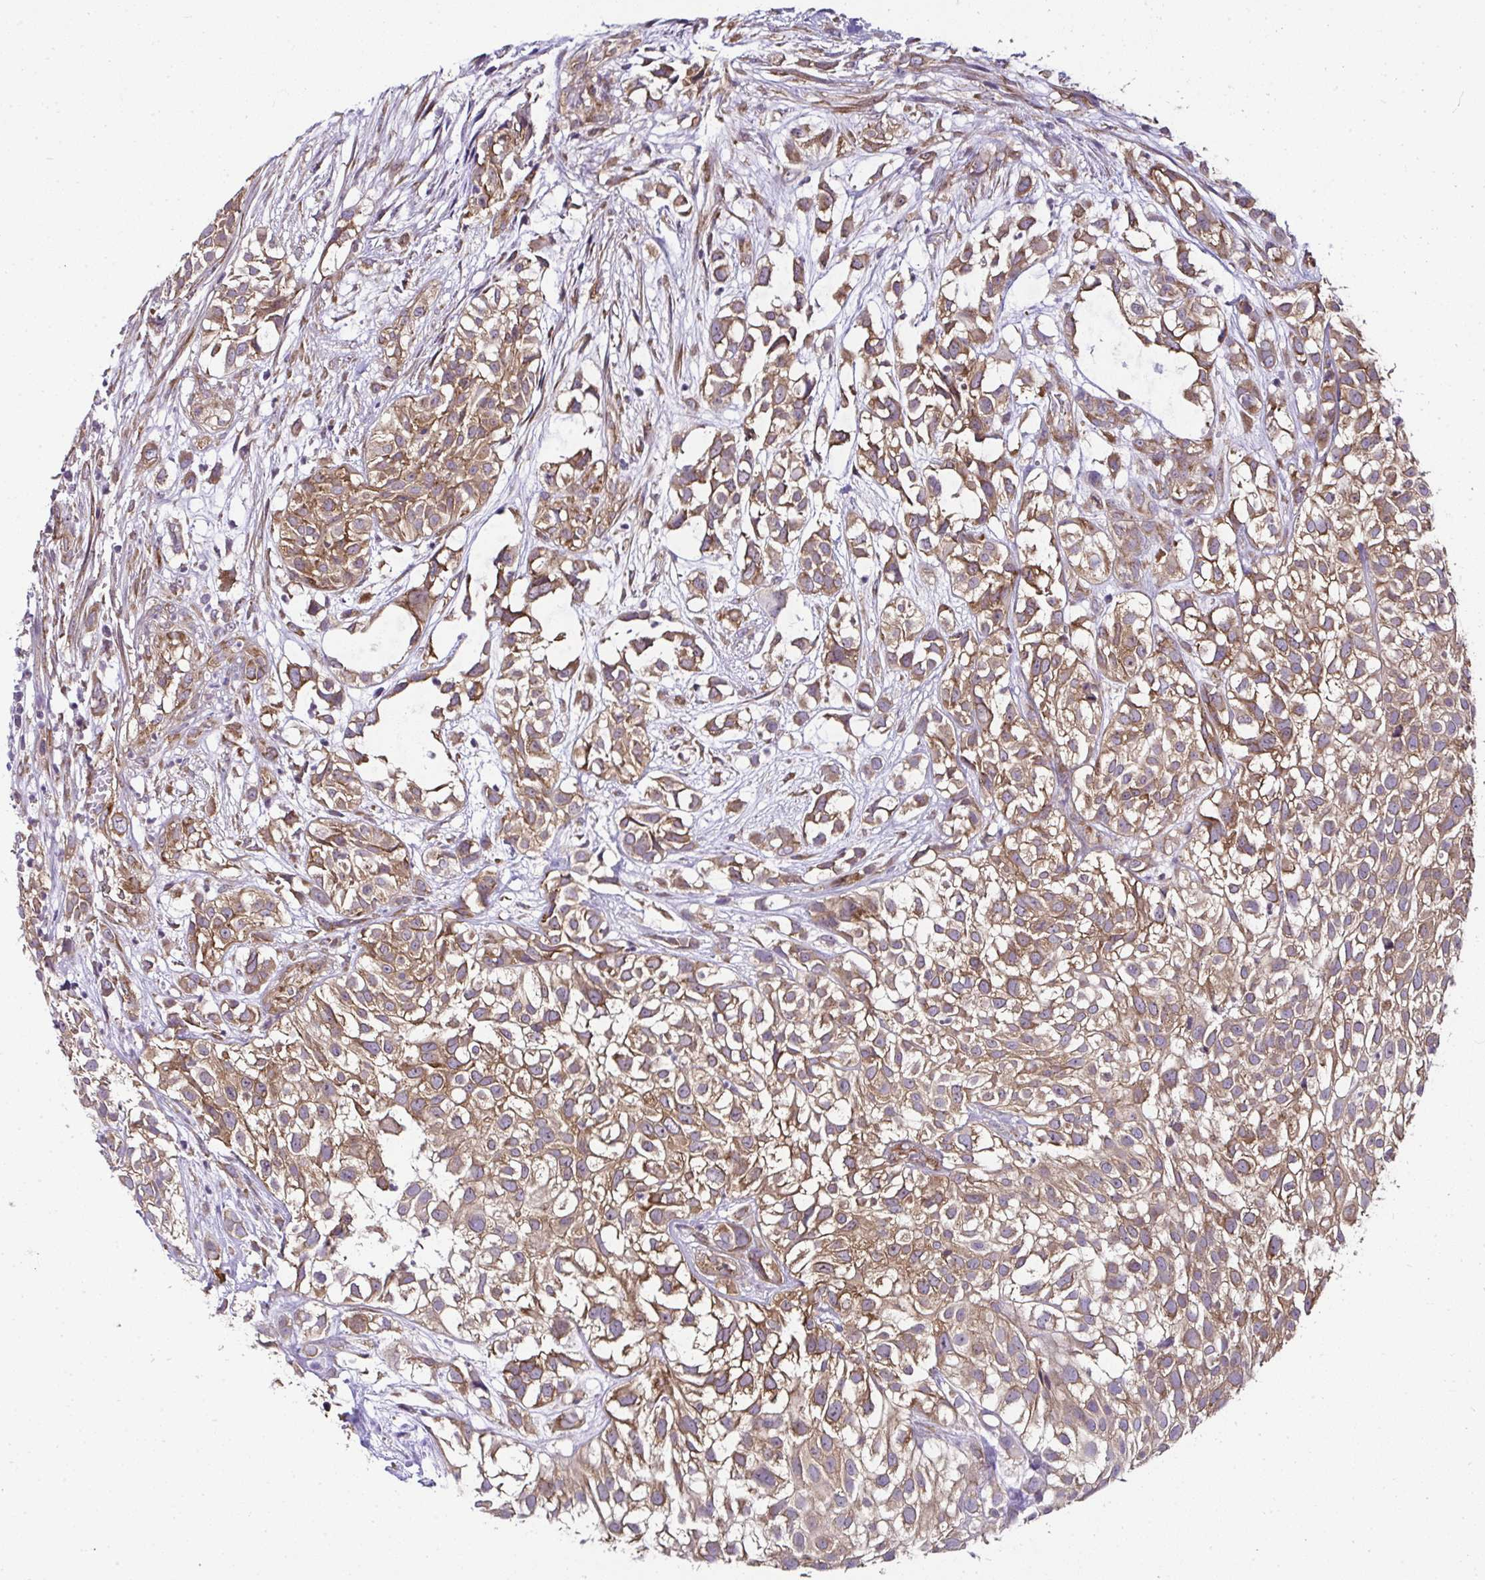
{"staining": {"intensity": "moderate", "quantity": ">75%", "location": "cytoplasmic/membranous"}, "tissue": "urothelial cancer", "cell_type": "Tumor cells", "image_type": "cancer", "snomed": [{"axis": "morphology", "description": "Urothelial carcinoma, High grade"}, {"axis": "topography", "description": "Urinary bladder"}], "caption": "Urothelial cancer stained for a protein (brown) exhibits moderate cytoplasmic/membranous positive positivity in approximately >75% of tumor cells.", "gene": "RPS7", "patient": {"sex": "male", "age": 56}}